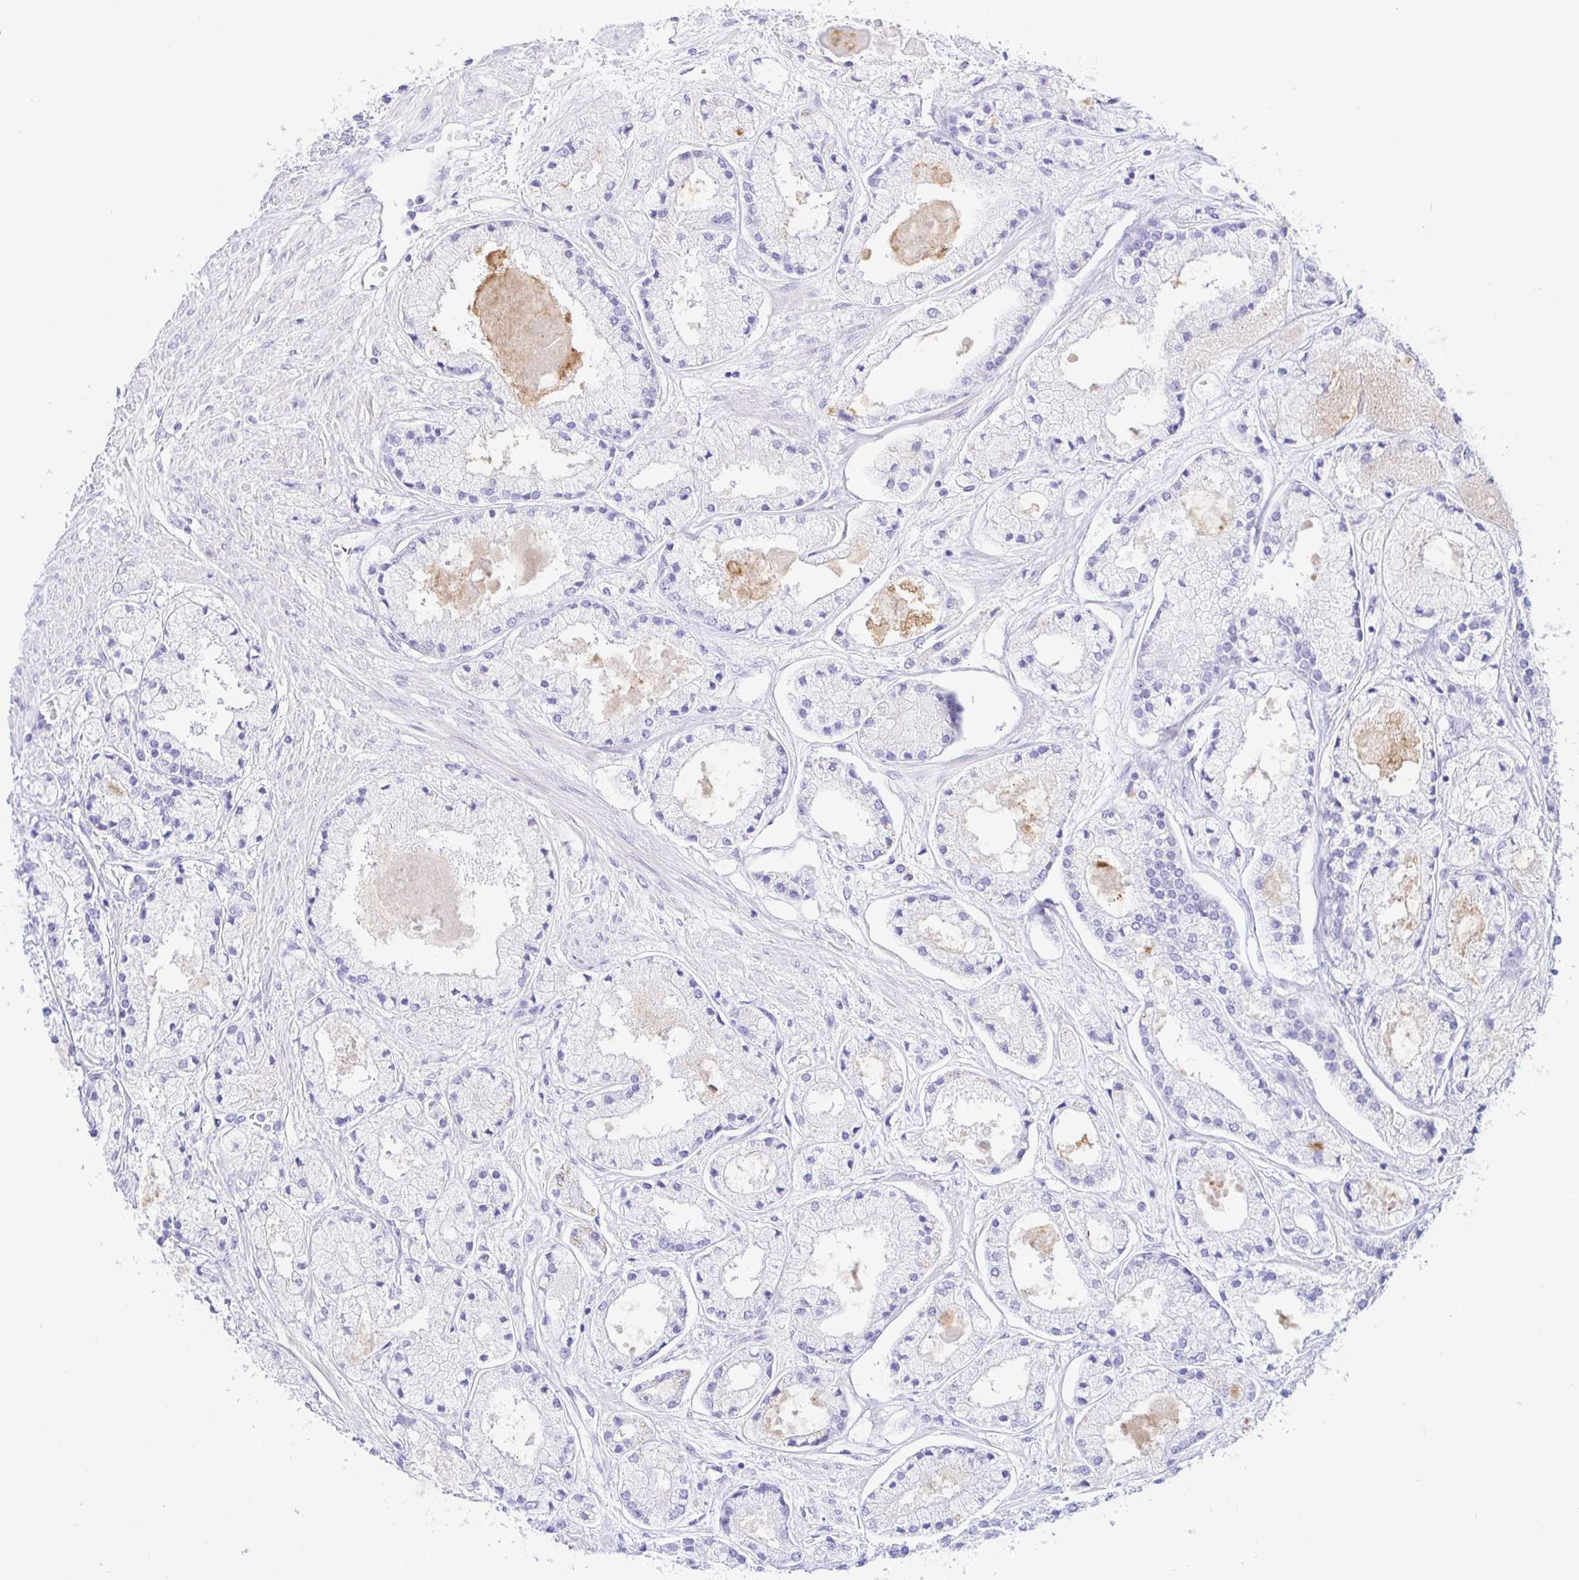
{"staining": {"intensity": "negative", "quantity": "none", "location": "none"}, "tissue": "prostate cancer", "cell_type": "Tumor cells", "image_type": "cancer", "snomed": [{"axis": "morphology", "description": "Adenocarcinoma, High grade"}, {"axis": "topography", "description": "Prostate"}], "caption": "A high-resolution image shows immunohistochemistry staining of prostate adenocarcinoma (high-grade), which shows no significant staining in tumor cells.", "gene": "PINLYP", "patient": {"sex": "male", "age": 67}}